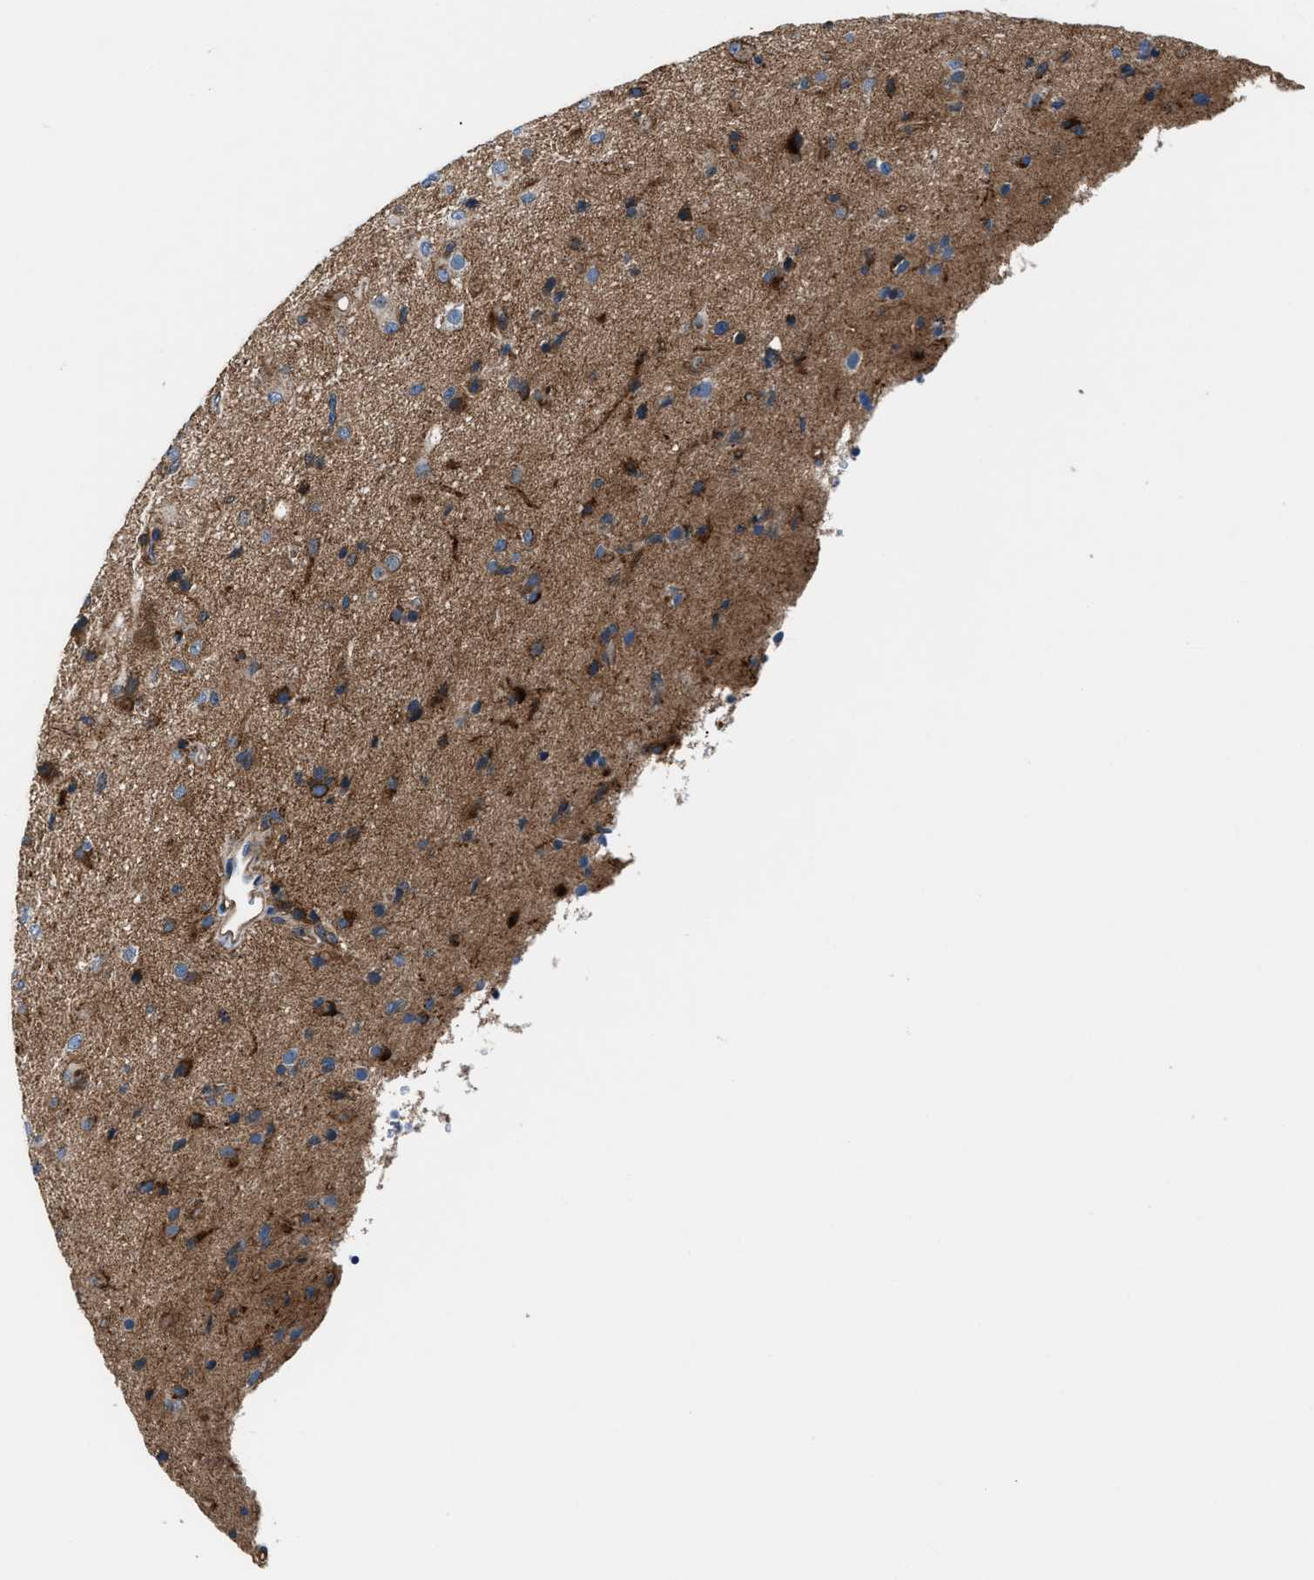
{"staining": {"intensity": "moderate", "quantity": "<25%", "location": "cytoplasmic/membranous"}, "tissue": "glioma", "cell_type": "Tumor cells", "image_type": "cancer", "snomed": [{"axis": "morphology", "description": "Glioma, malignant, Low grade"}, {"axis": "topography", "description": "Brain"}], "caption": "Glioma tissue exhibits moderate cytoplasmic/membranous expression in about <25% of tumor cells", "gene": "GGCT", "patient": {"sex": "male", "age": 65}}